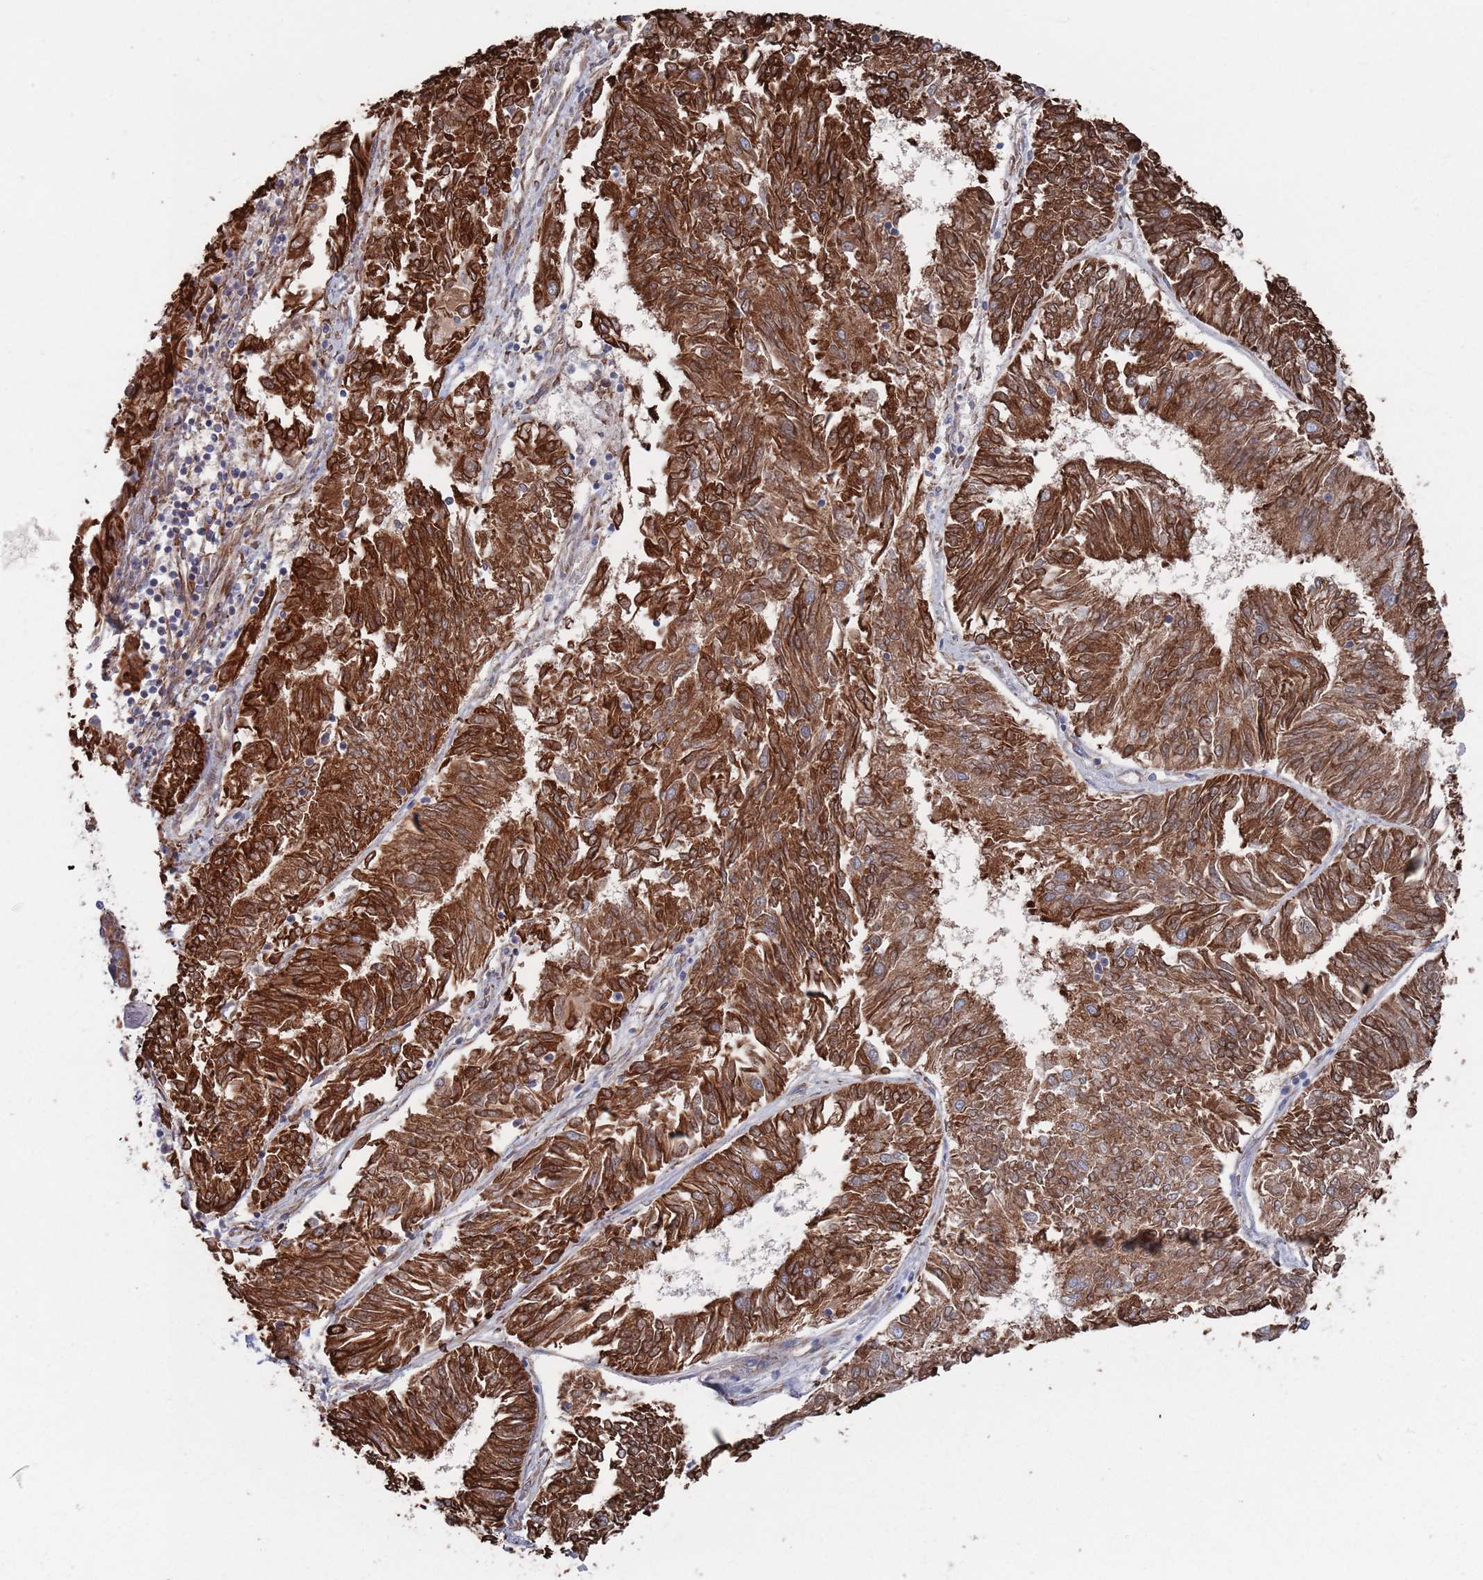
{"staining": {"intensity": "strong", "quantity": ">75%", "location": "cytoplasmic/membranous"}, "tissue": "endometrial cancer", "cell_type": "Tumor cells", "image_type": "cancer", "snomed": [{"axis": "morphology", "description": "Adenocarcinoma, NOS"}, {"axis": "topography", "description": "Endometrium"}], "caption": "Immunohistochemistry (DAB) staining of human adenocarcinoma (endometrial) shows strong cytoplasmic/membranous protein staining in about >75% of tumor cells. Nuclei are stained in blue.", "gene": "CCDC106", "patient": {"sex": "female", "age": 58}}